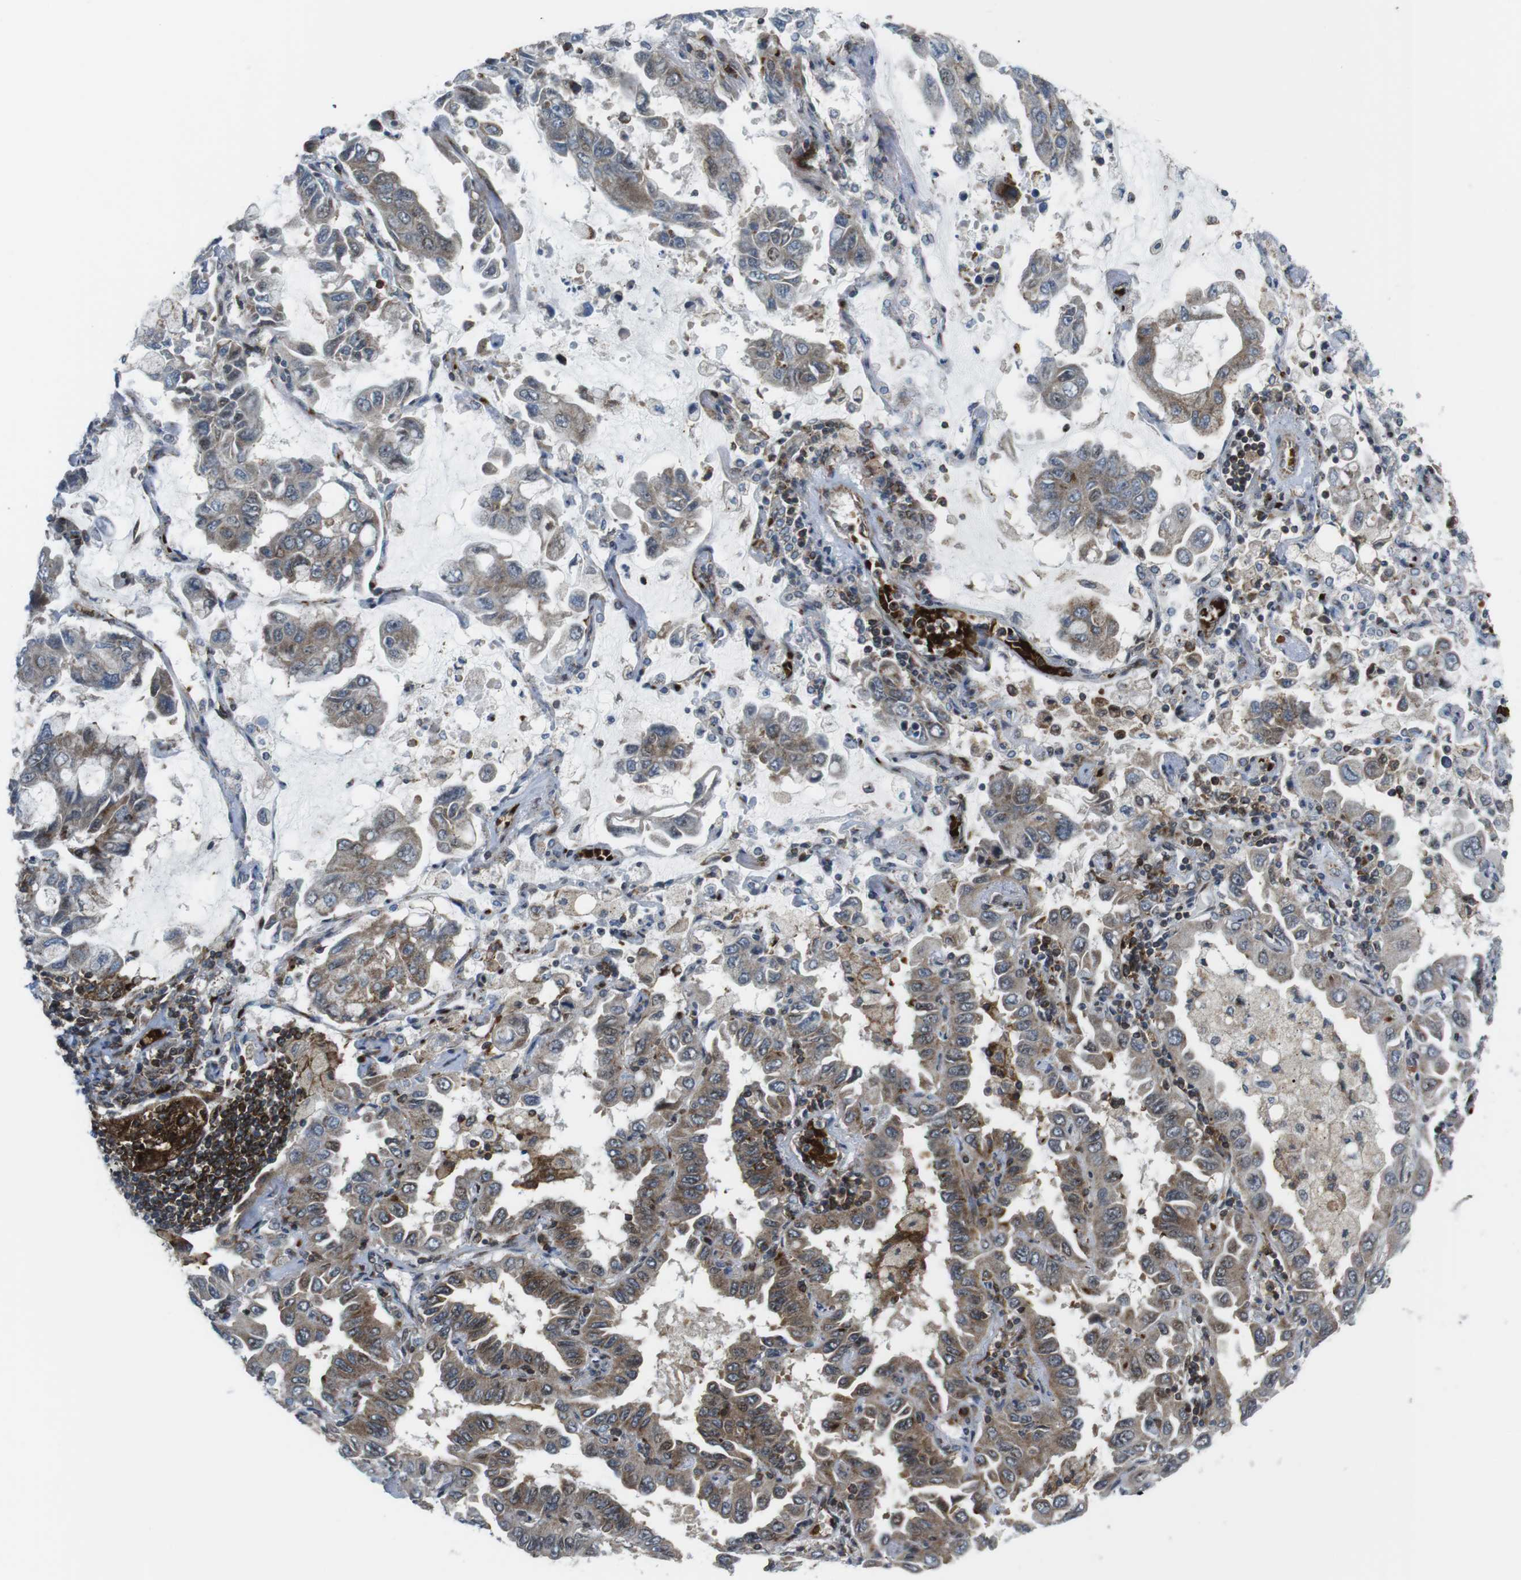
{"staining": {"intensity": "moderate", "quantity": "25%-75%", "location": "cytoplasmic/membranous"}, "tissue": "lung cancer", "cell_type": "Tumor cells", "image_type": "cancer", "snomed": [{"axis": "morphology", "description": "Adenocarcinoma, NOS"}, {"axis": "topography", "description": "Lung"}], "caption": "Immunohistochemistry (IHC) of lung cancer (adenocarcinoma) exhibits medium levels of moderate cytoplasmic/membranous expression in about 25%-75% of tumor cells.", "gene": "CUL7", "patient": {"sex": "male", "age": 64}}